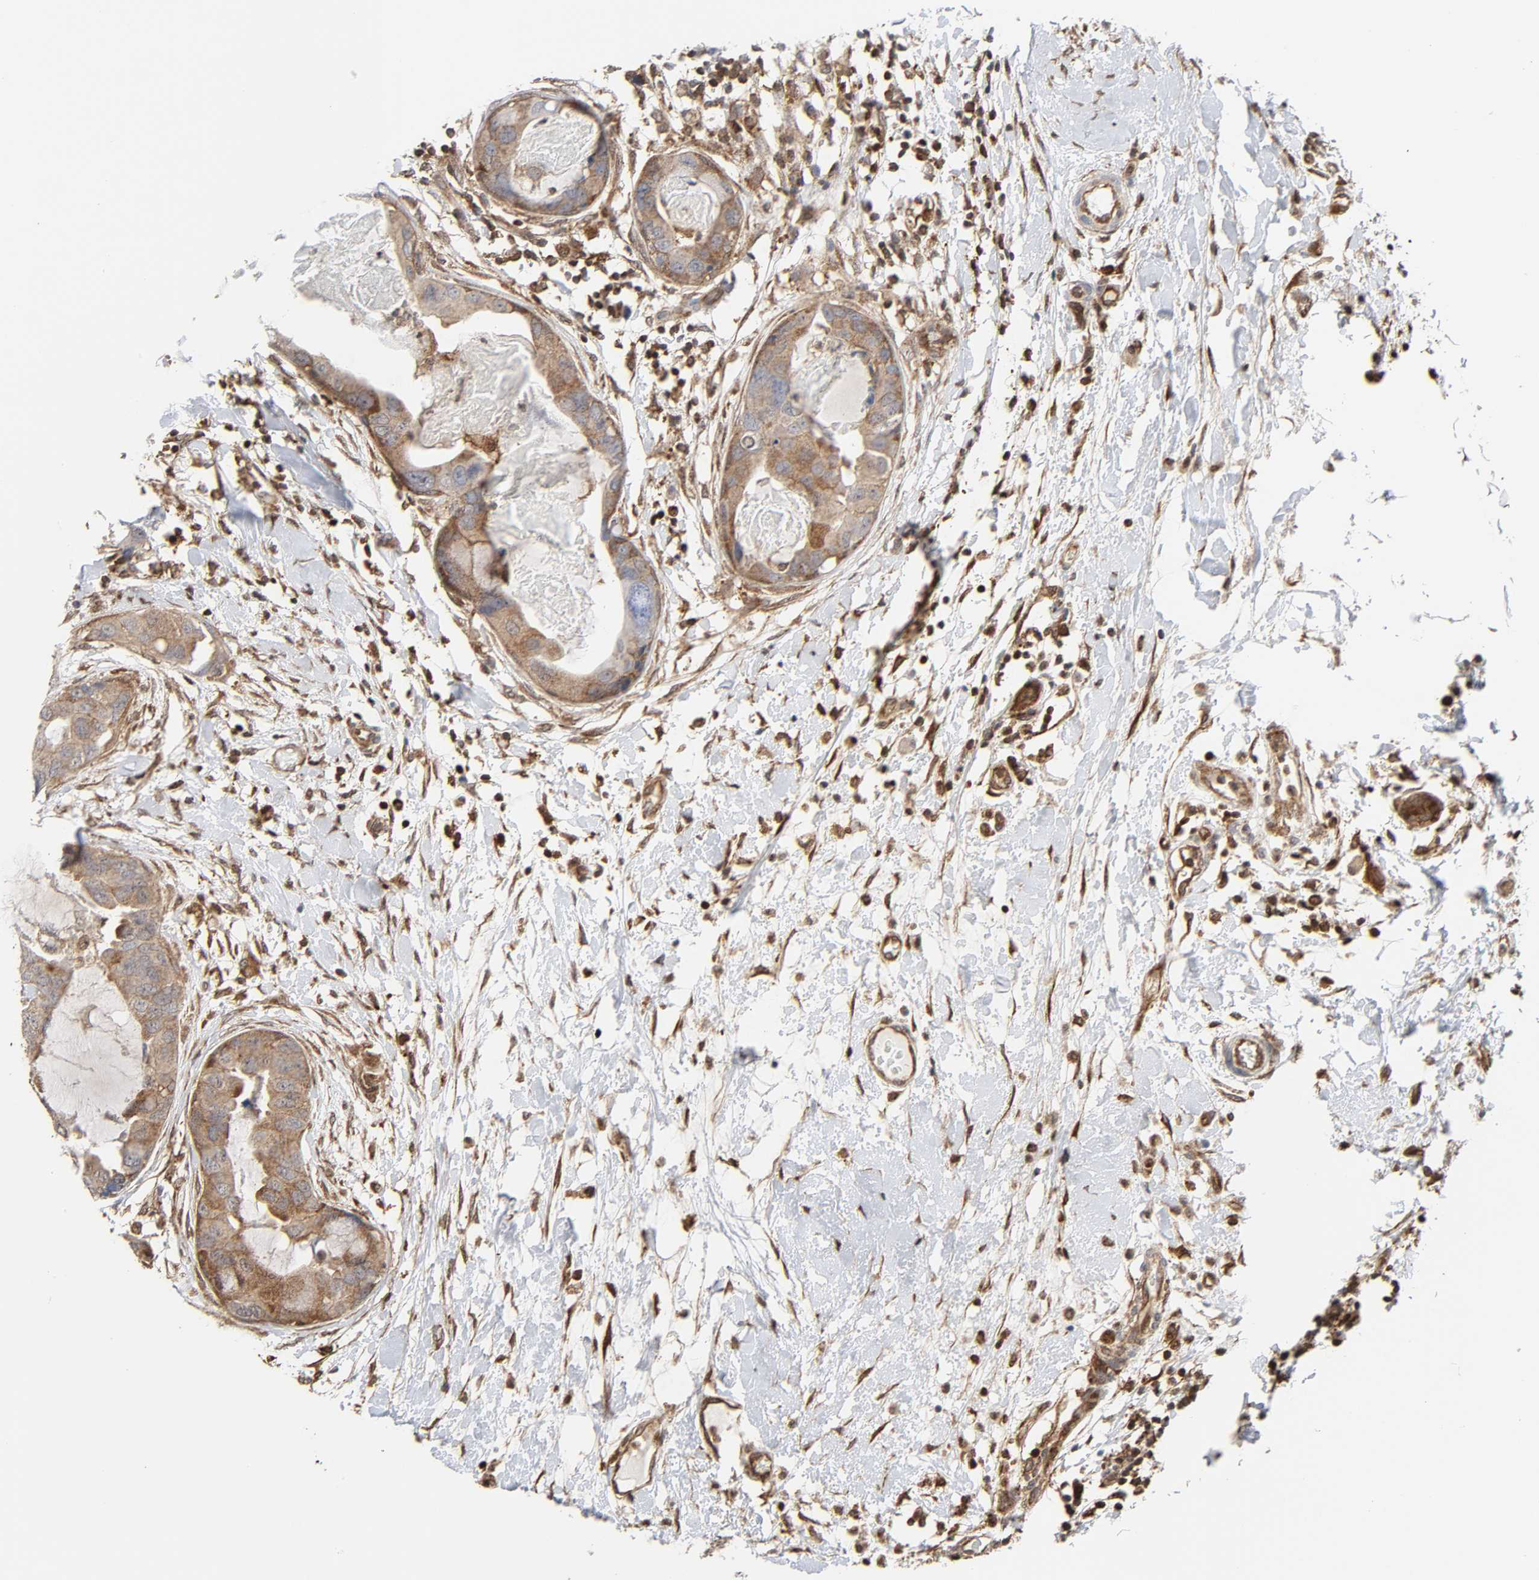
{"staining": {"intensity": "moderate", "quantity": "<25%", "location": "cytoplasmic/membranous"}, "tissue": "breast cancer", "cell_type": "Tumor cells", "image_type": "cancer", "snomed": [{"axis": "morphology", "description": "Duct carcinoma"}, {"axis": "topography", "description": "Breast"}], "caption": "Protein analysis of breast cancer tissue demonstrates moderate cytoplasmic/membranous expression in about <25% of tumor cells.", "gene": "MAPK1", "patient": {"sex": "female", "age": 40}}